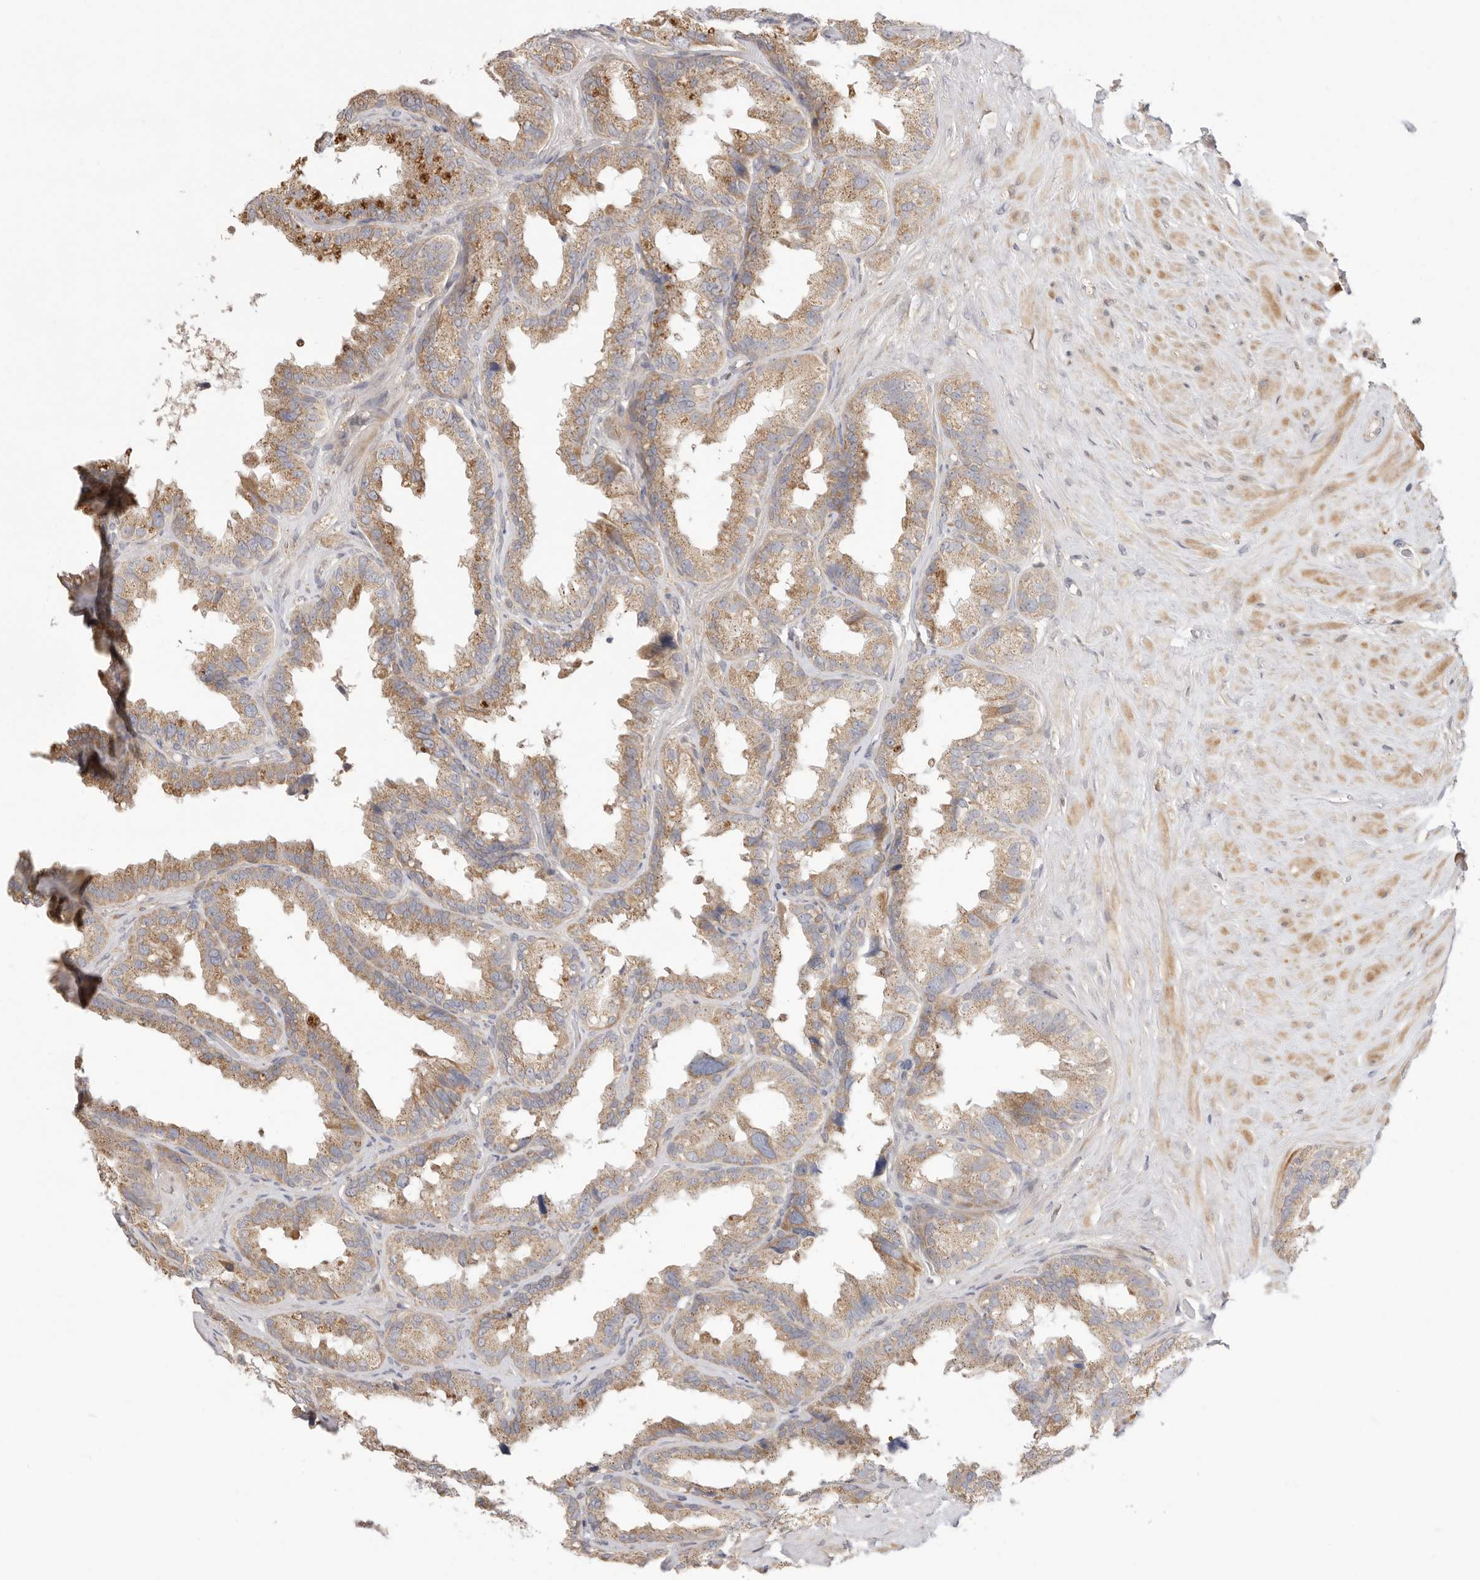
{"staining": {"intensity": "moderate", "quantity": ">75%", "location": "cytoplasmic/membranous"}, "tissue": "seminal vesicle", "cell_type": "Glandular cells", "image_type": "normal", "snomed": [{"axis": "morphology", "description": "Normal tissue, NOS"}, {"axis": "topography", "description": "Seminal veicle"}], "caption": "Brown immunohistochemical staining in benign human seminal vesicle exhibits moderate cytoplasmic/membranous staining in about >75% of glandular cells. Ihc stains the protein of interest in brown and the nuclei are stained blue.", "gene": "USH1C", "patient": {"sex": "male", "age": 80}}